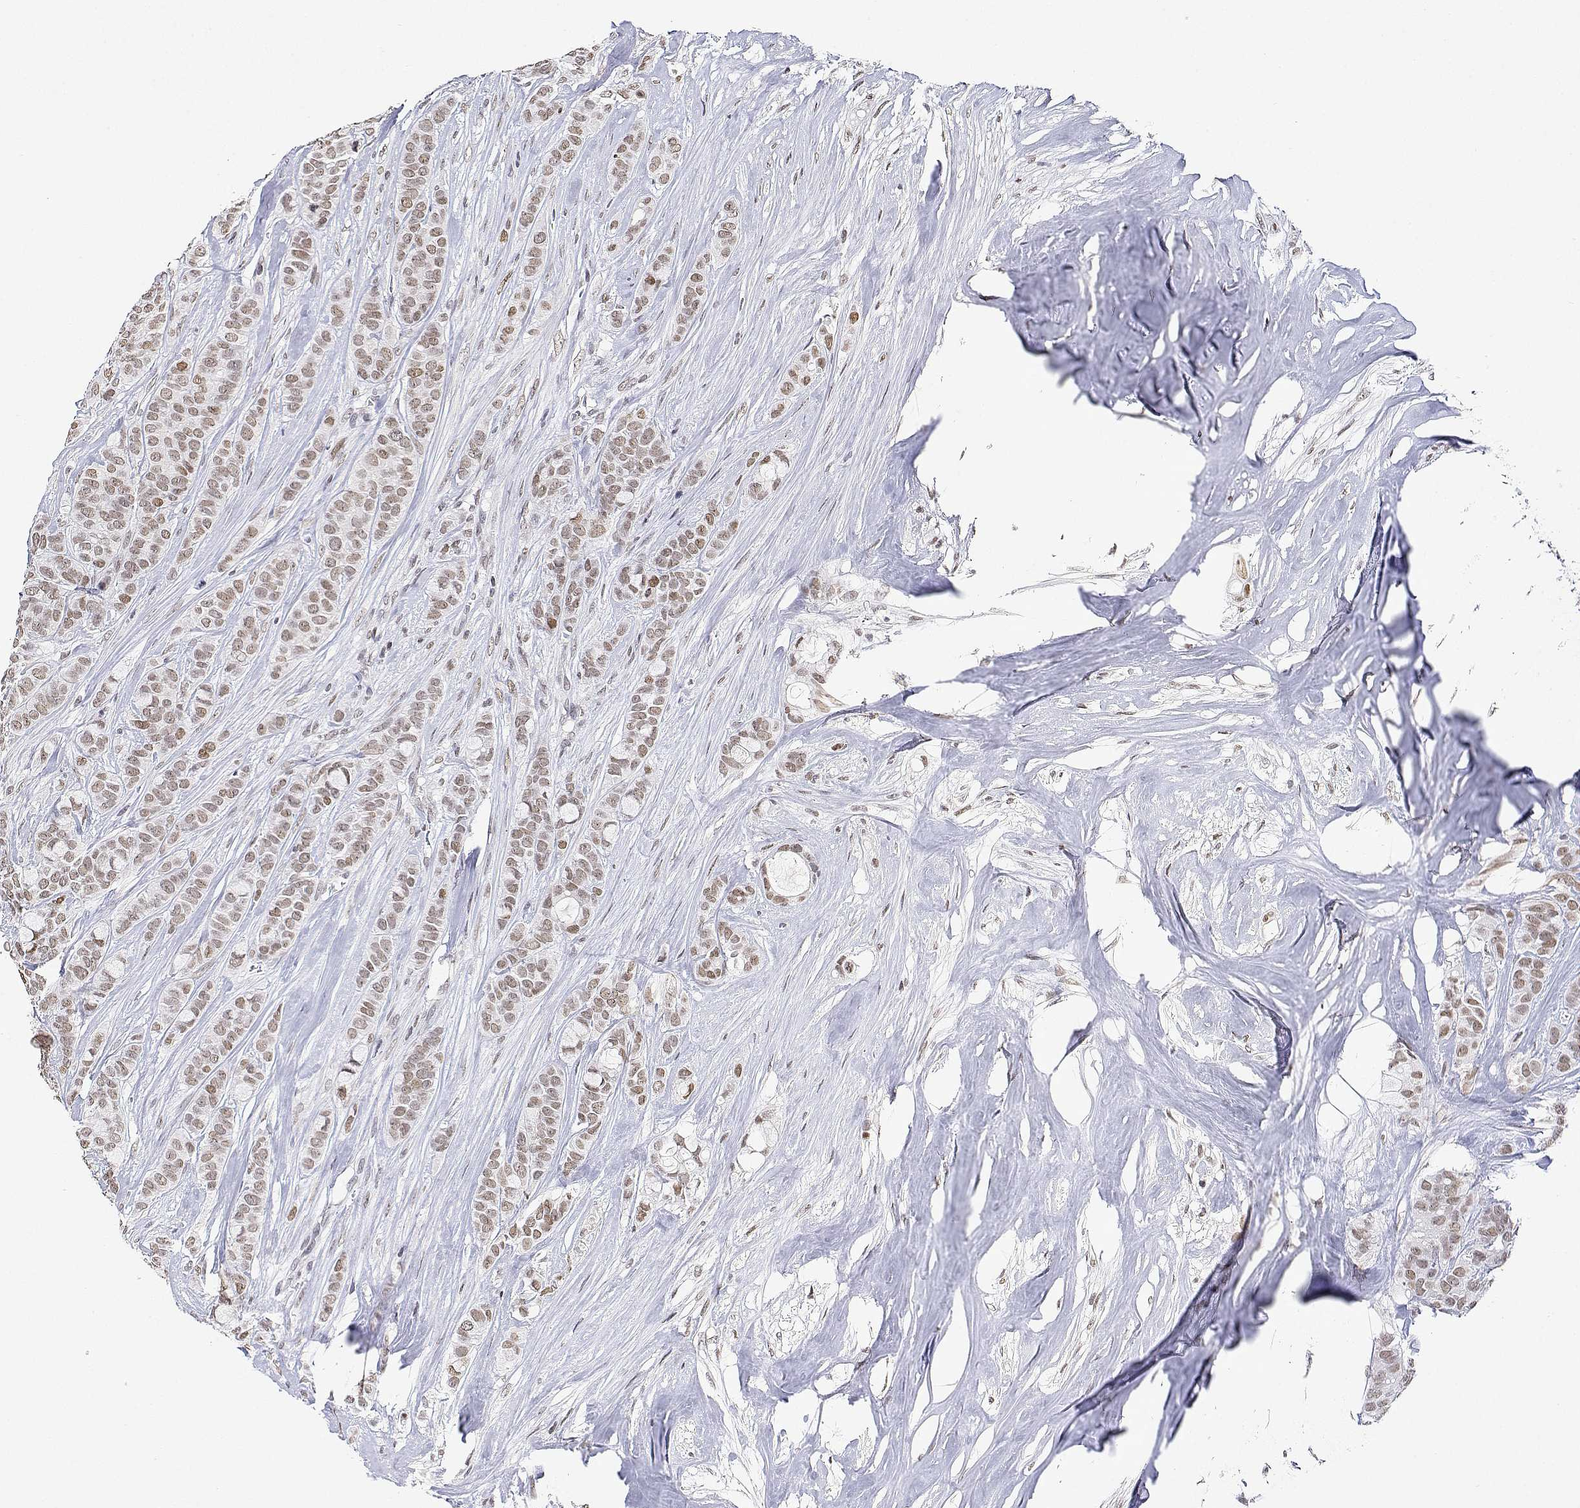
{"staining": {"intensity": "moderate", "quantity": ">75%", "location": "nuclear"}, "tissue": "breast cancer", "cell_type": "Tumor cells", "image_type": "cancer", "snomed": [{"axis": "morphology", "description": "Duct carcinoma"}, {"axis": "topography", "description": "Breast"}], "caption": "Protein staining by IHC reveals moderate nuclear expression in about >75% of tumor cells in breast cancer.", "gene": "XPC", "patient": {"sex": "female", "age": 84}}